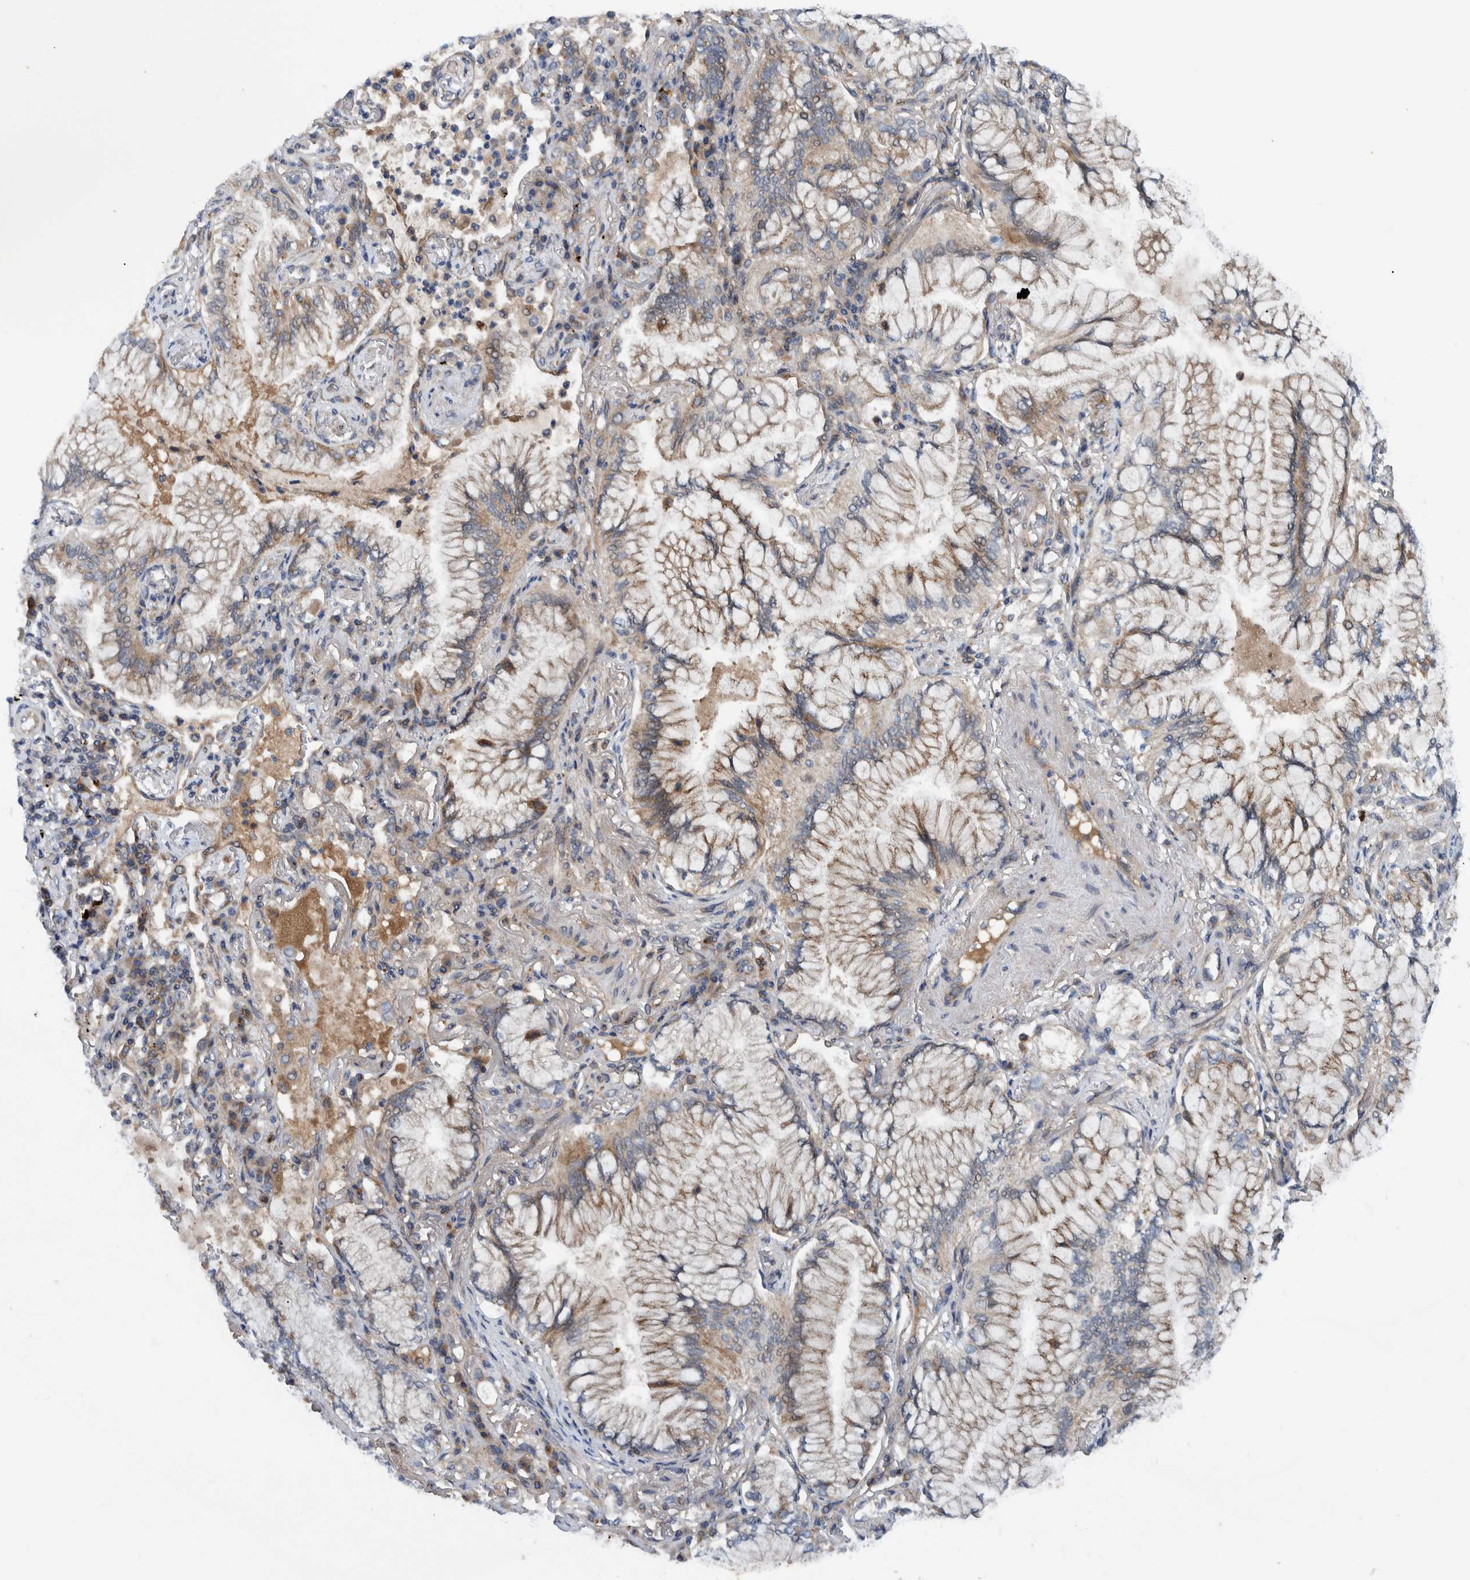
{"staining": {"intensity": "weak", "quantity": ">75%", "location": "cytoplasmic/membranous"}, "tissue": "lung cancer", "cell_type": "Tumor cells", "image_type": "cancer", "snomed": [{"axis": "morphology", "description": "Adenocarcinoma, NOS"}, {"axis": "topography", "description": "Lung"}], "caption": "High-magnification brightfield microscopy of lung cancer (adenocarcinoma) stained with DAB (3,3'-diaminobenzidine) (brown) and counterstained with hematoxylin (blue). tumor cells exhibit weak cytoplasmic/membranous expression is seen in about>75% of cells. The staining was performed using DAB (3,3'-diaminobenzidine), with brown indicating positive protein expression. Nuclei are stained blue with hematoxylin.", "gene": "ITIH3", "patient": {"sex": "female", "age": 70}}